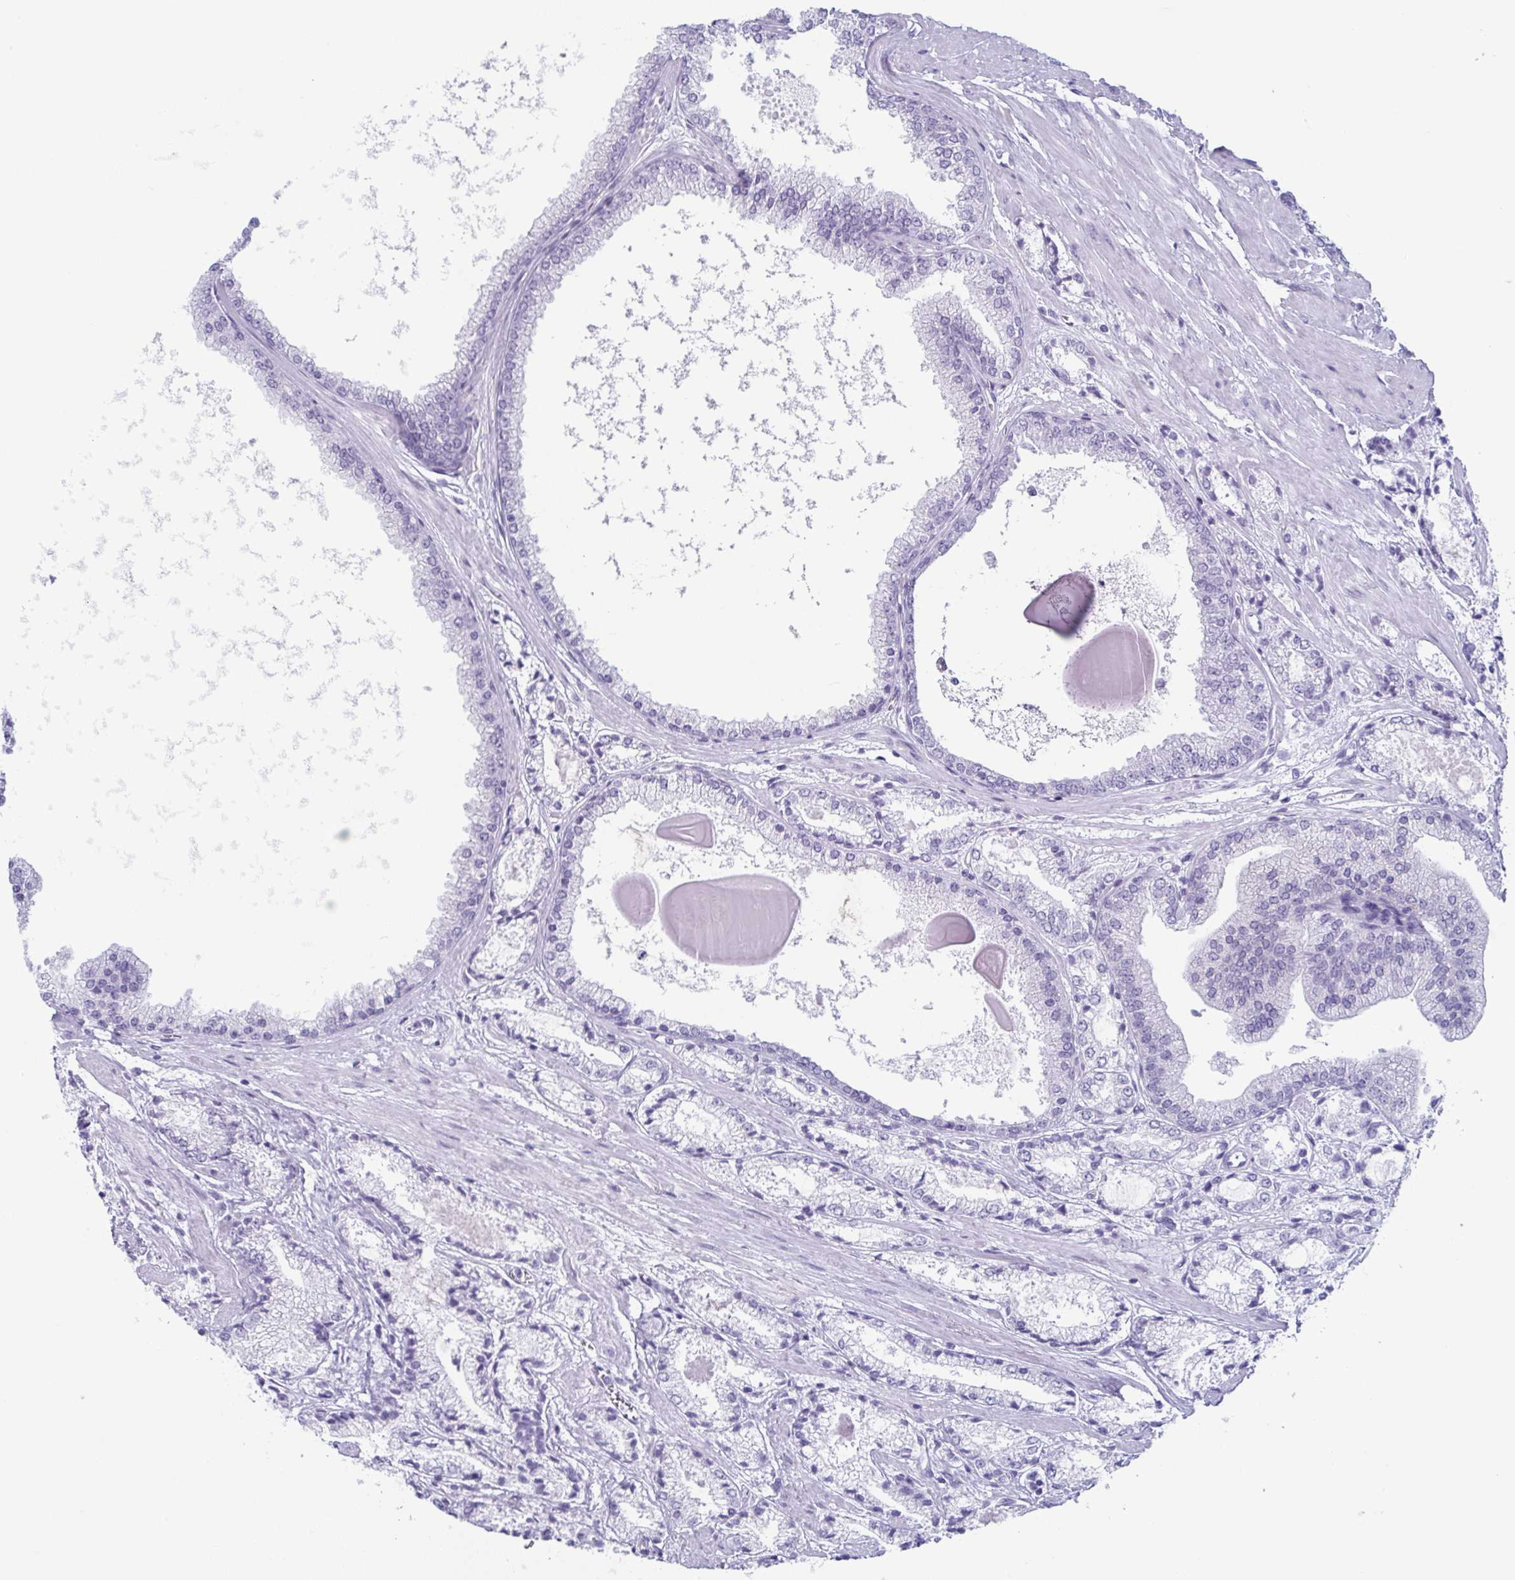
{"staining": {"intensity": "negative", "quantity": "none", "location": "none"}, "tissue": "prostate cancer", "cell_type": "Tumor cells", "image_type": "cancer", "snomed": [{"axis": "morphology", "description": "Adenocarcinoma, High grade"}, {"axis": "topography", "description": "Prostate"}], "caption": "The histopathology image displays no staining of tumor cells in prostate cancer (high-grade adenocarcinoma). Nuclei are stained in blue.", "gene": "ENKUR", "patient": {"sex": "male", "age": 64}}